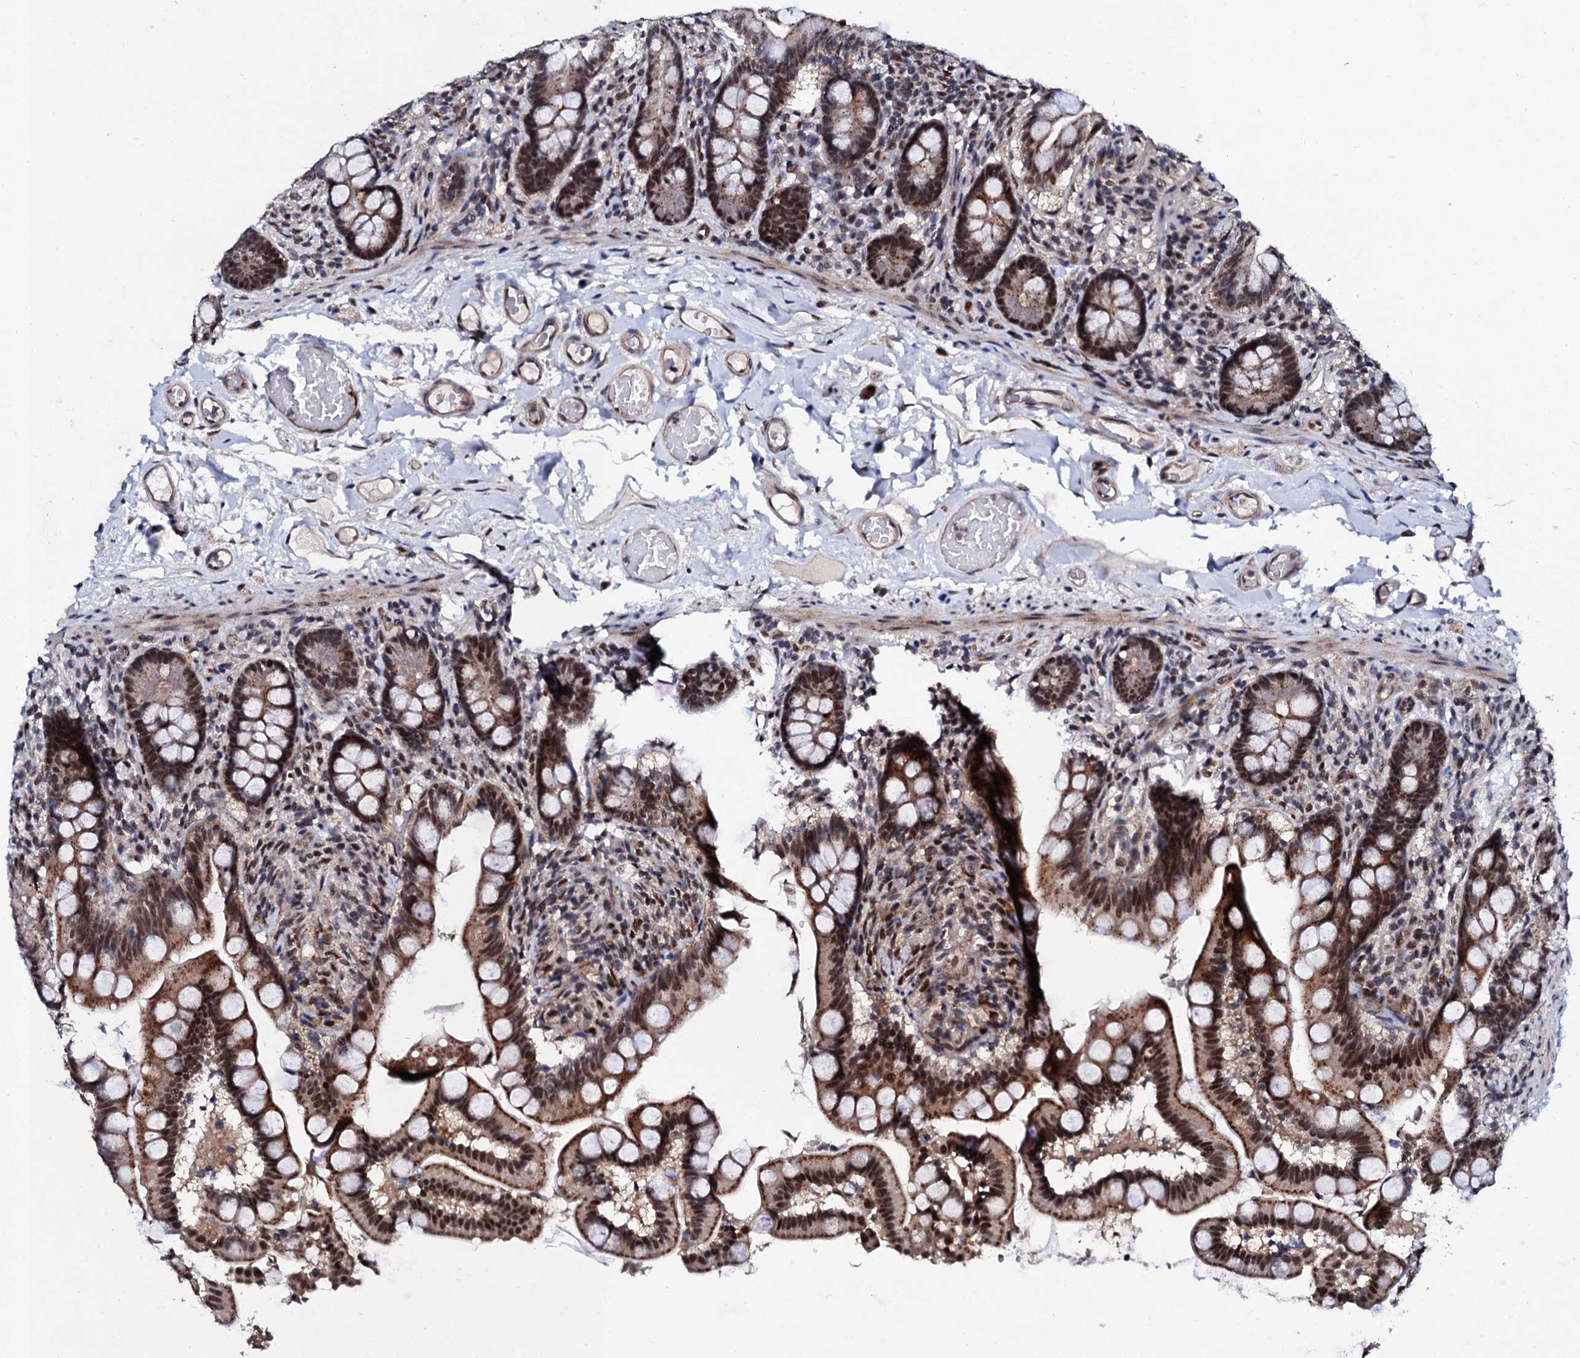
{"staining": {"intensity": "strong", "quantity": ">75%", "location": "cytoplasmic/membranous,nuclear"}, "tissue": "small intestine", "cell_type": "Glandular cells", "image_type": "normal", "snomed": [{"axis": "morphology", "description": "Normal tissue, NOS"}, {"axis": "topography", "description": "Small intestine"}], "caption": "Human small intestine stained for a protein (brown) reveals strong cytoplasmic/membranous,nuclear positive positivity in about >75% of glandular cells.", "gene": "CSTF3", "patient": {"sex": "female", "age": 64}}